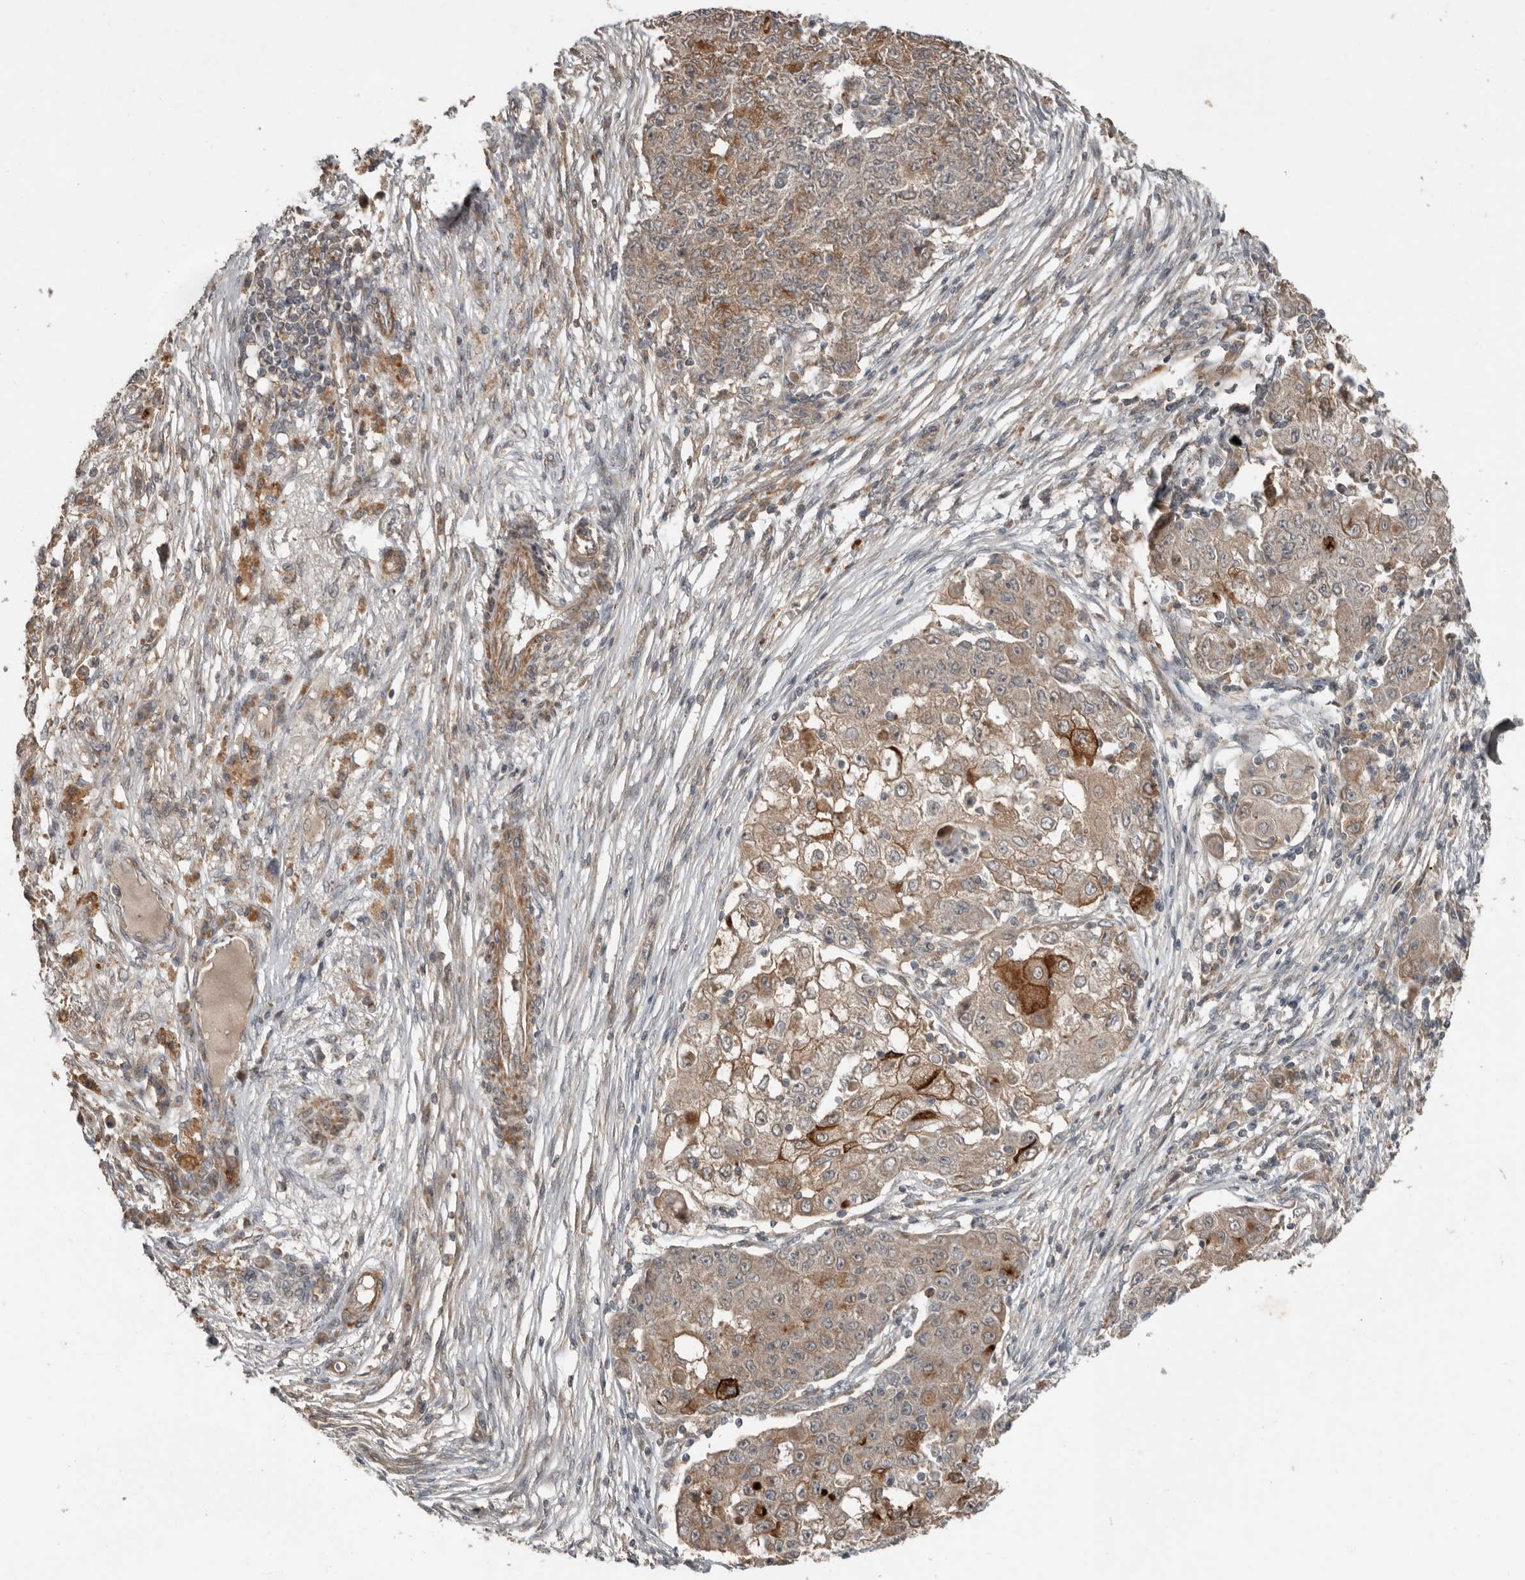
{"staining": {"intensity": "moderate", "quantity": ">75%", "location": "cytoplasmic/membranous"}, "tissue": "ovarian cancer", "cell_type": "Tumor cells", "image_type": "cancer", "snomed": [{"axis": "morphology", "description": "Carcinoma, endometroid"}, {"axis": "topography", "description": "Ovary"}], "caption": "Protein expression analysis of ovarian cancer (endometroid carcinoma) demonstrates moderate cytoplasmic/membranous positivity in approximately >75% of tumor cells.", "gene": "SLC6A7", "patient": {"sex": "female", "age": 42}}